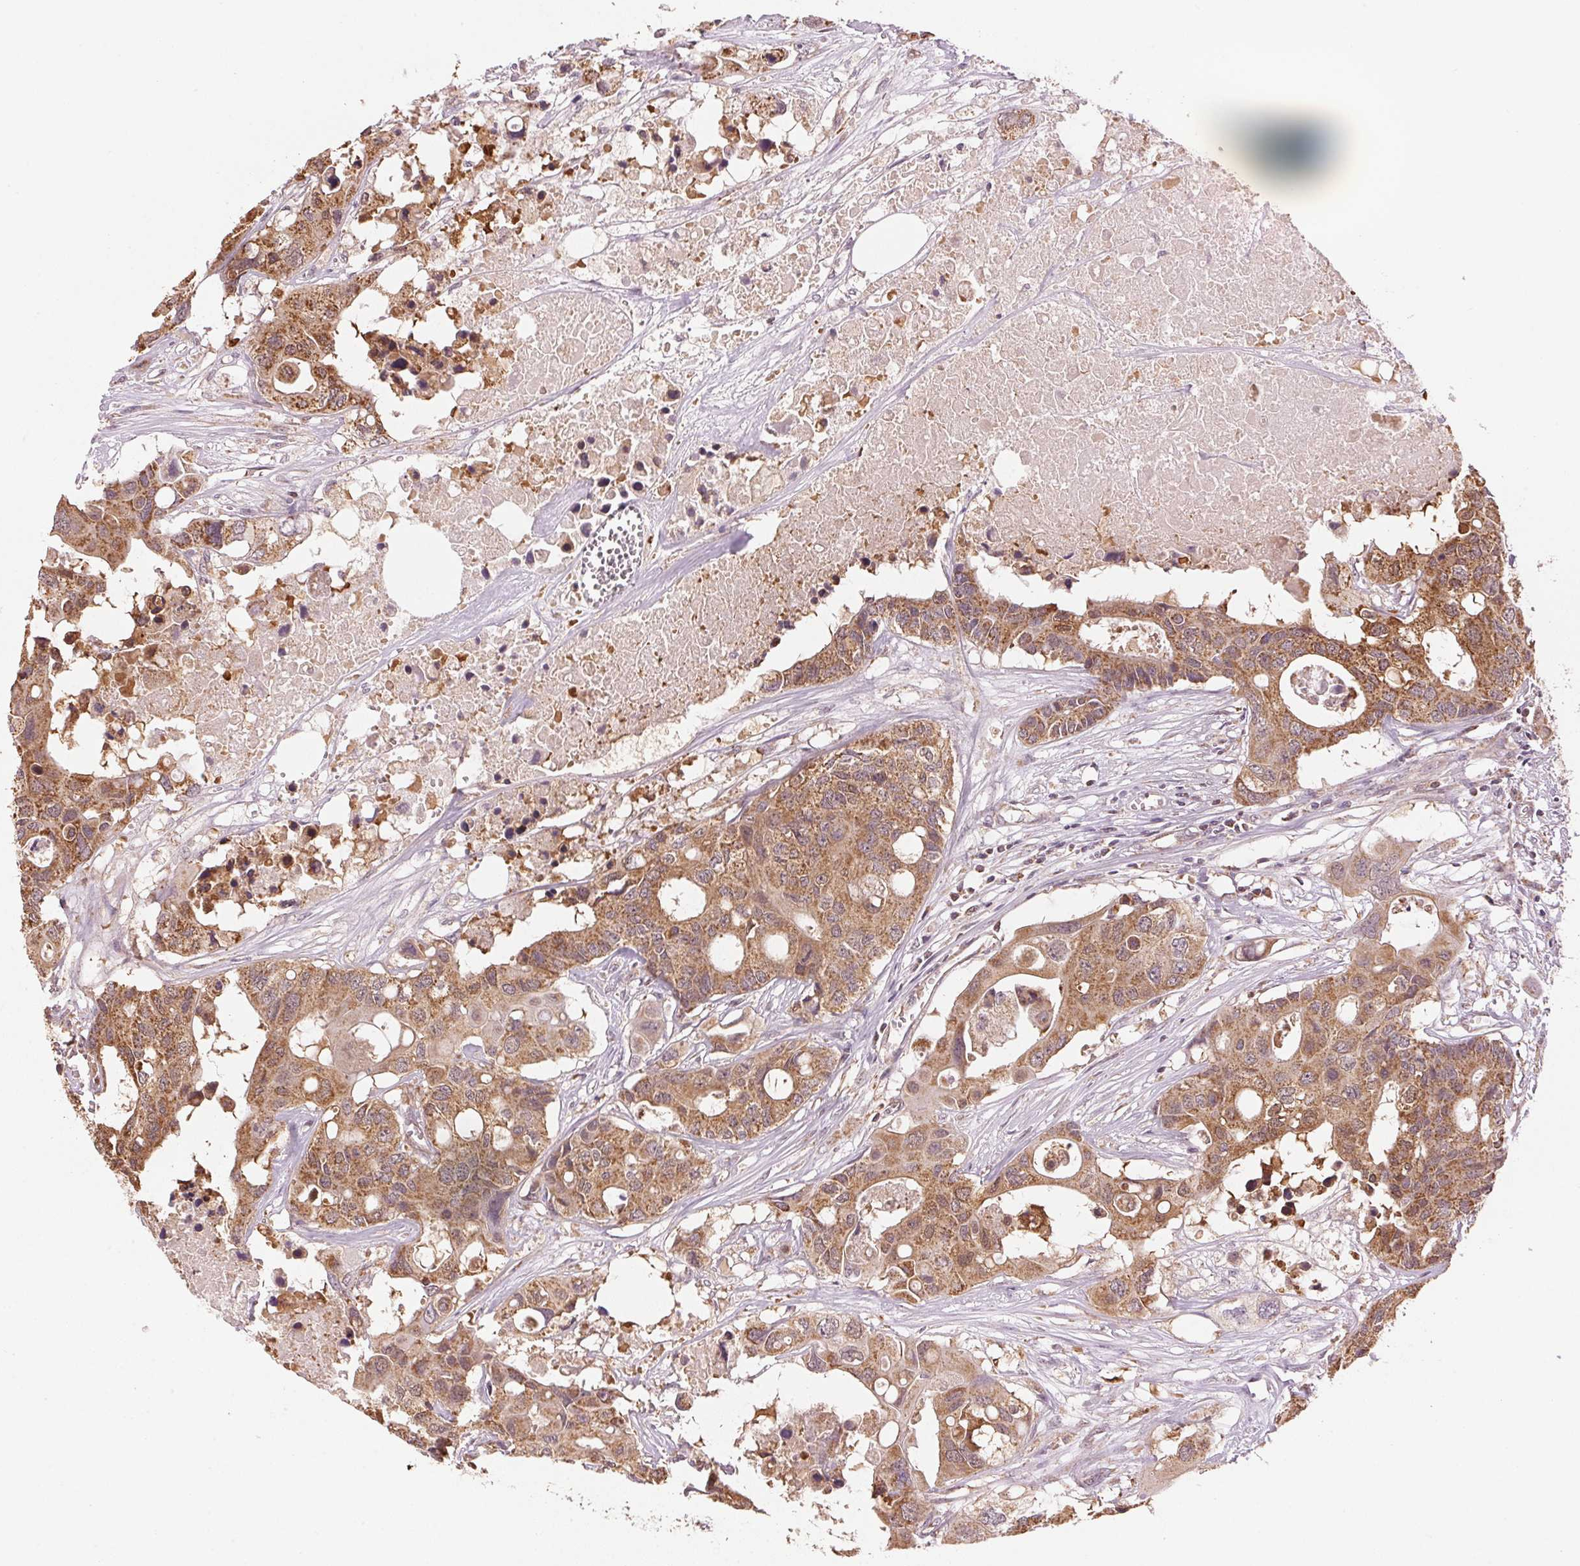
{"staining": {"intensity": "moderate", "quantity": ">75%", "location": "cytoplasmic/membranous"}, "tissue": "colorectal cancer", "cell_type": "Tumor cells", "image_type": "cancer", "snomed": [{"axis": "morphology", "description": "Adenocarcinoma, NOS"}, {"axis": "topography", "description": "Colon"}], "caption": "Immunohistochemical staining of human colorectal cancer exhibits medium levels of moderate cytoplasmic/membranous protein positivity in approximately >75% of tumor cells.", "gene": "ARHGAP6", "patient": {"sex": "male", "age": 77}}